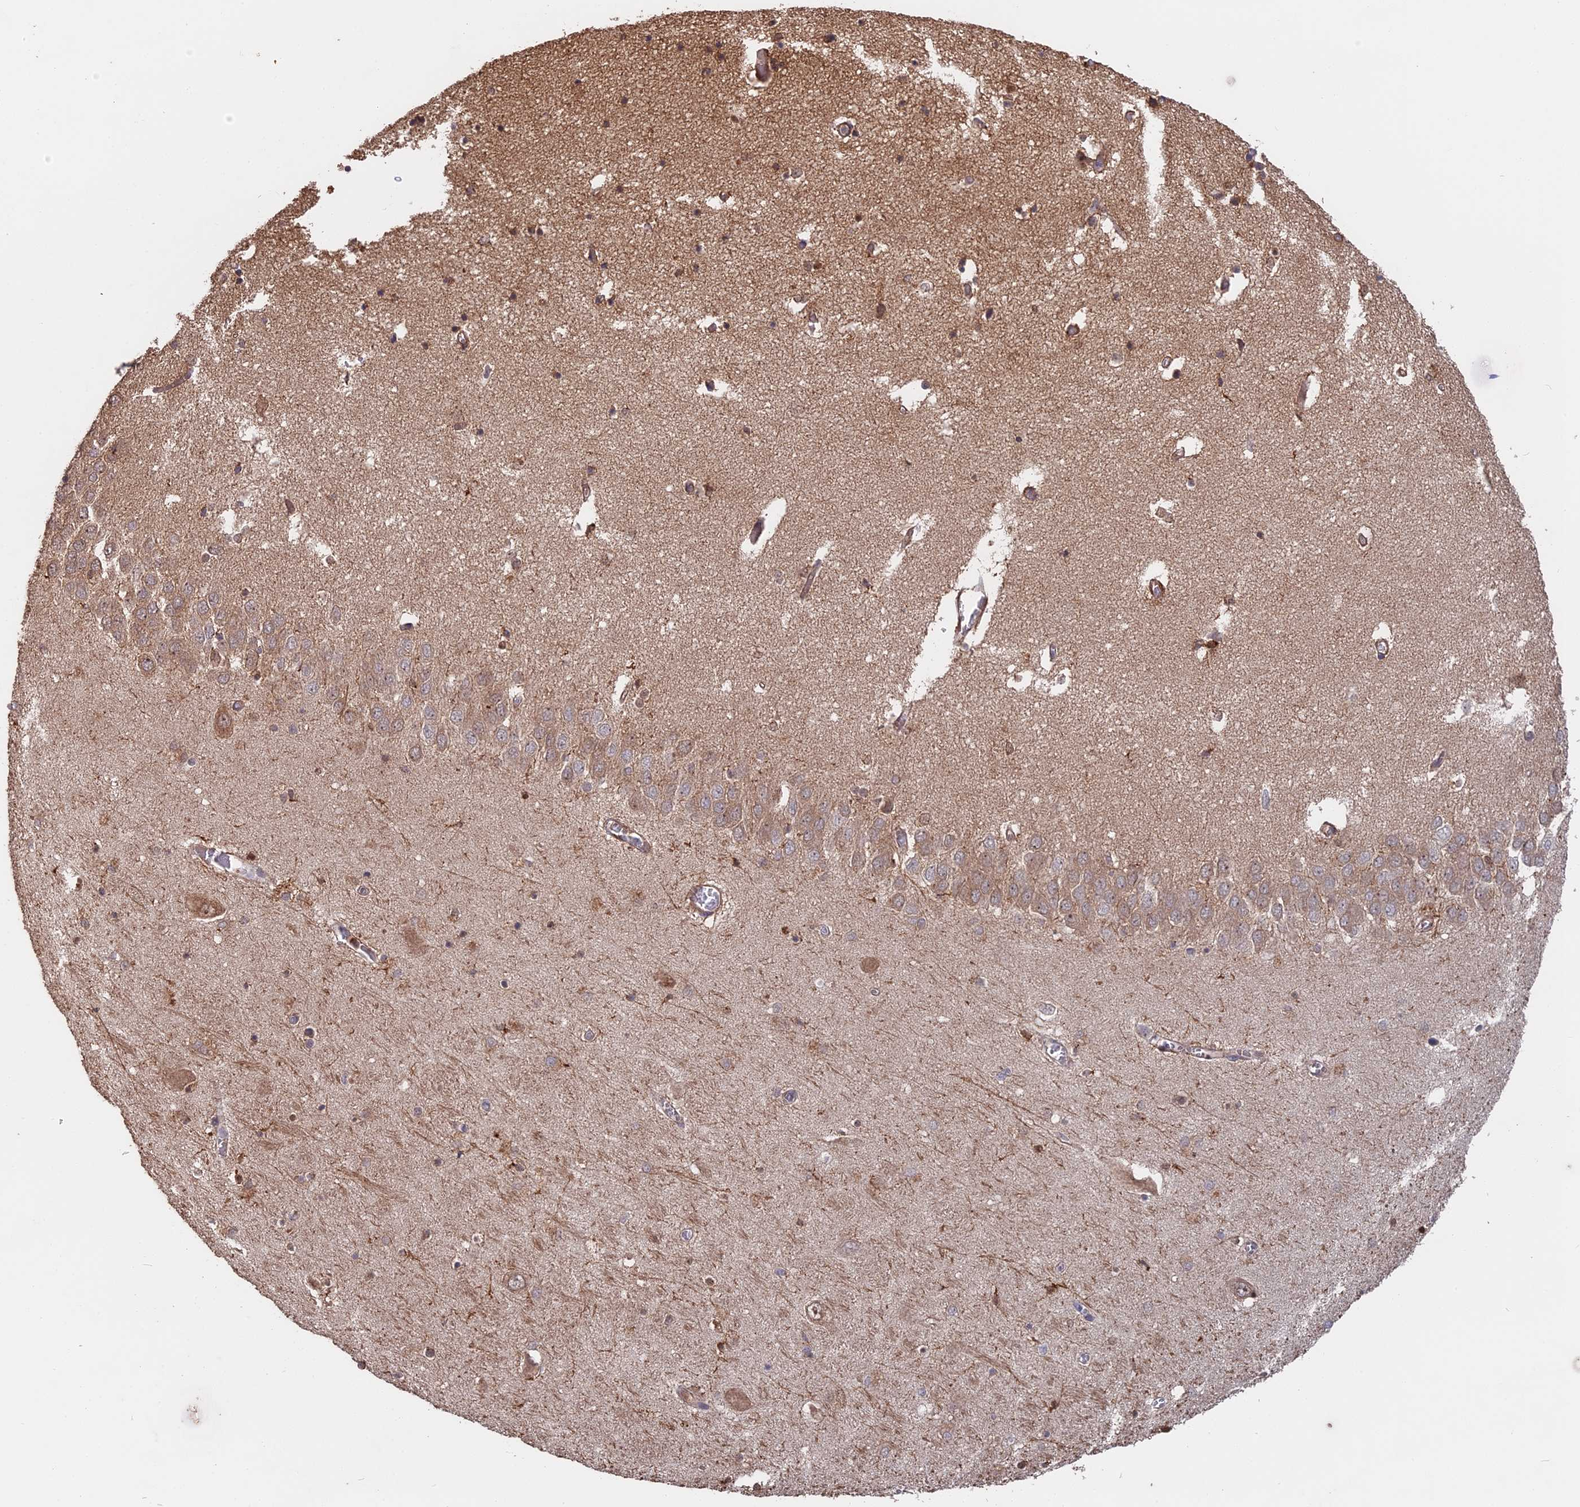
{"staining": {"intensity": "moderate", "quantity": "<25%", "location": "cytoplasmic/membranous"}, "tissue": "hippocampus", "cell_type": "Glial cells", "image_type": "normal", "snomed": [{"axis": "morphology", "description": "Normal tissue, NOS"}, {"axis": "topography", "description": "Hippocampus"}], "caption": "This micrograph exhibits IHC staining of normal human hippocampus, with low moderate cytoplasmic/membranous positivity in about <25% of glial cells.", "gene": "SAC3D1", "patient": {"sex": "male", "age": 70}}